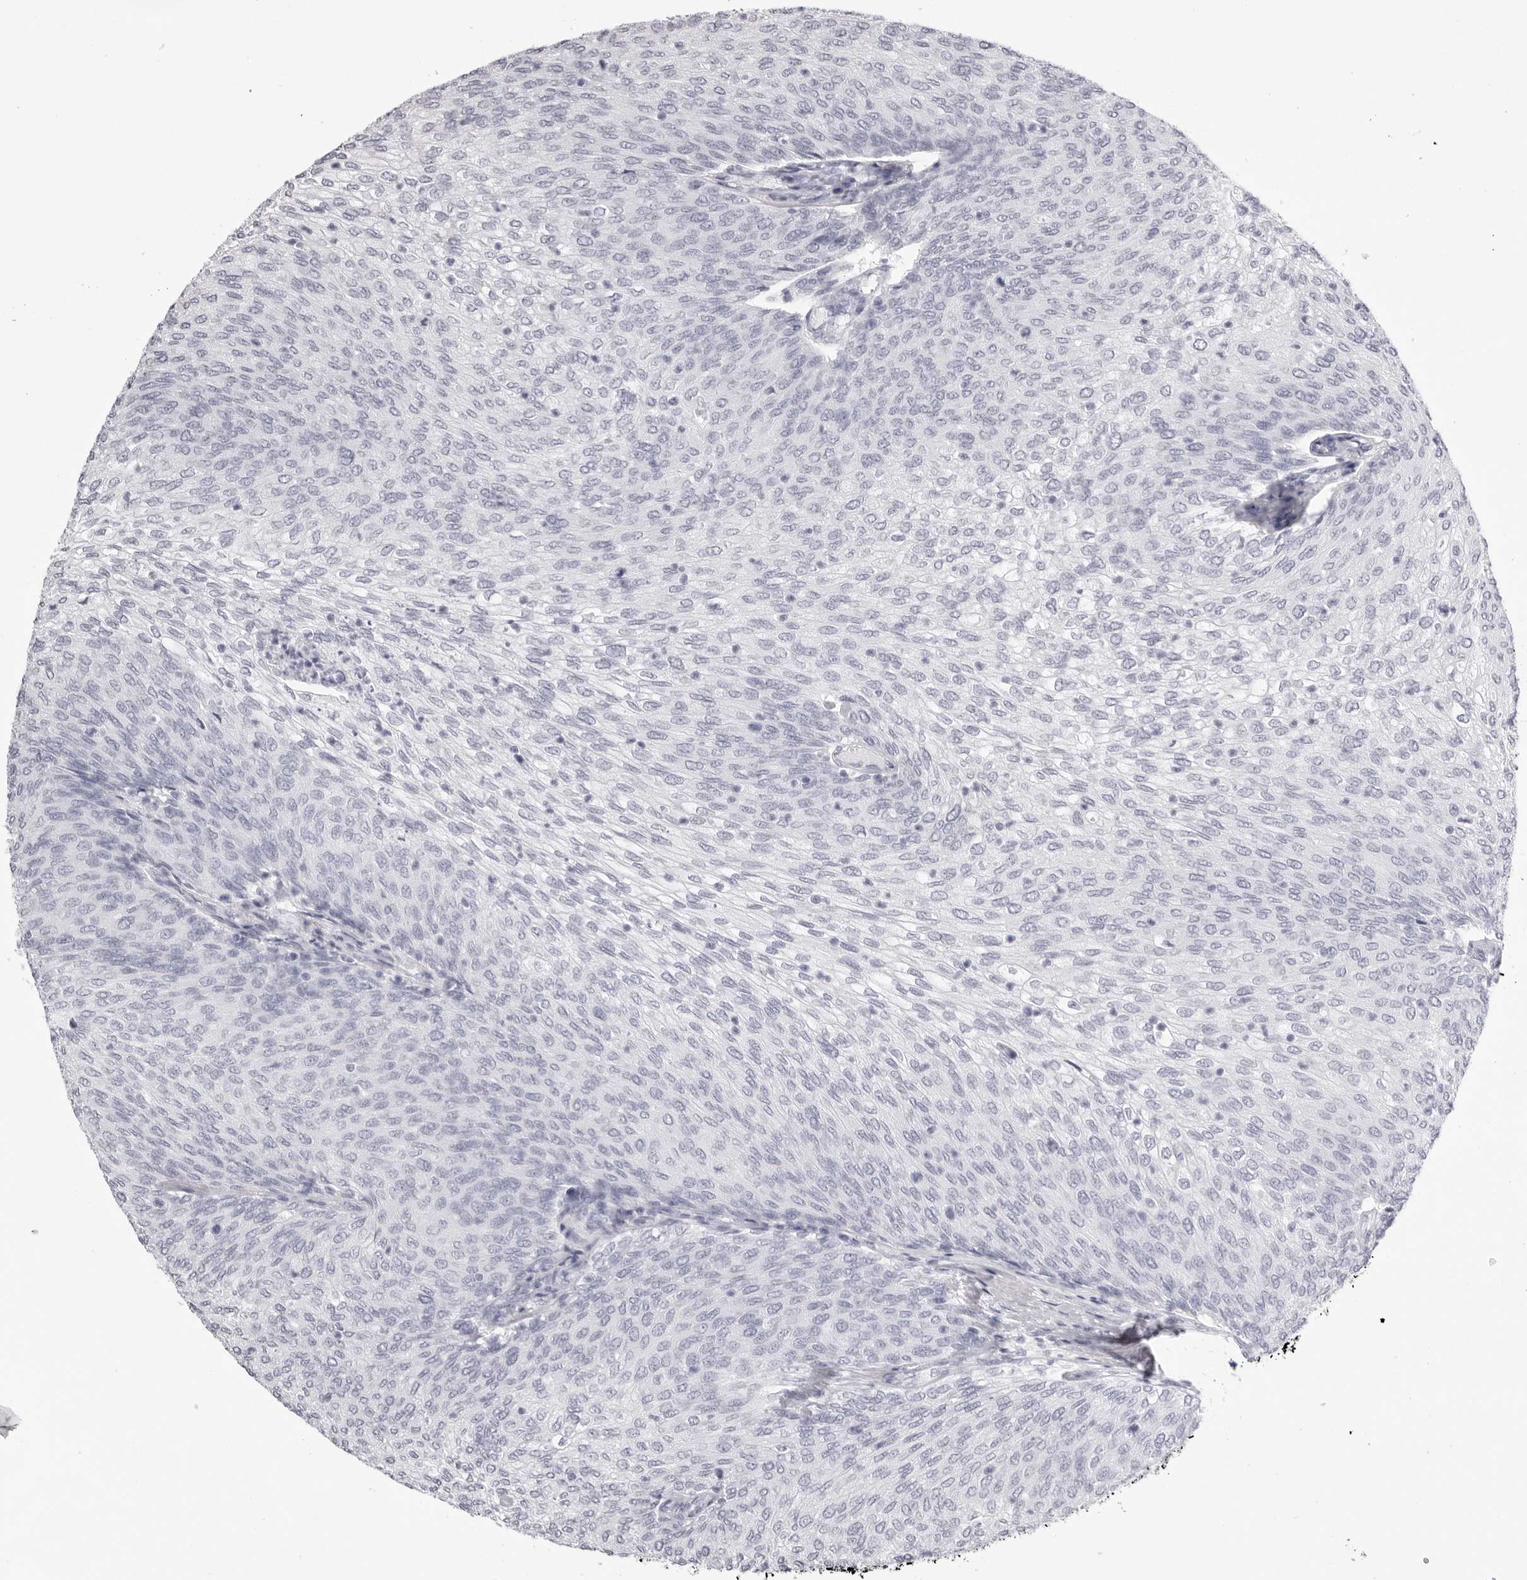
{"staining": {"intensity": "negative", "quantity": "none", "location": "none"}, "tissue": "urothelial cancer", "cell_type": "Tumor cells", "image_type": "cancer", "snomed": [{"axis": "morphology", "description": "Urothelial carcinoma, Low grade"}, {"axis": "topography", "description": "Urinary bladder"}], "caption": "IHC of human urothelial cancer exhibits no expression in tumor cells.", "gene": "TMOD4", "patient": {"sex": "female", "age": 79}}